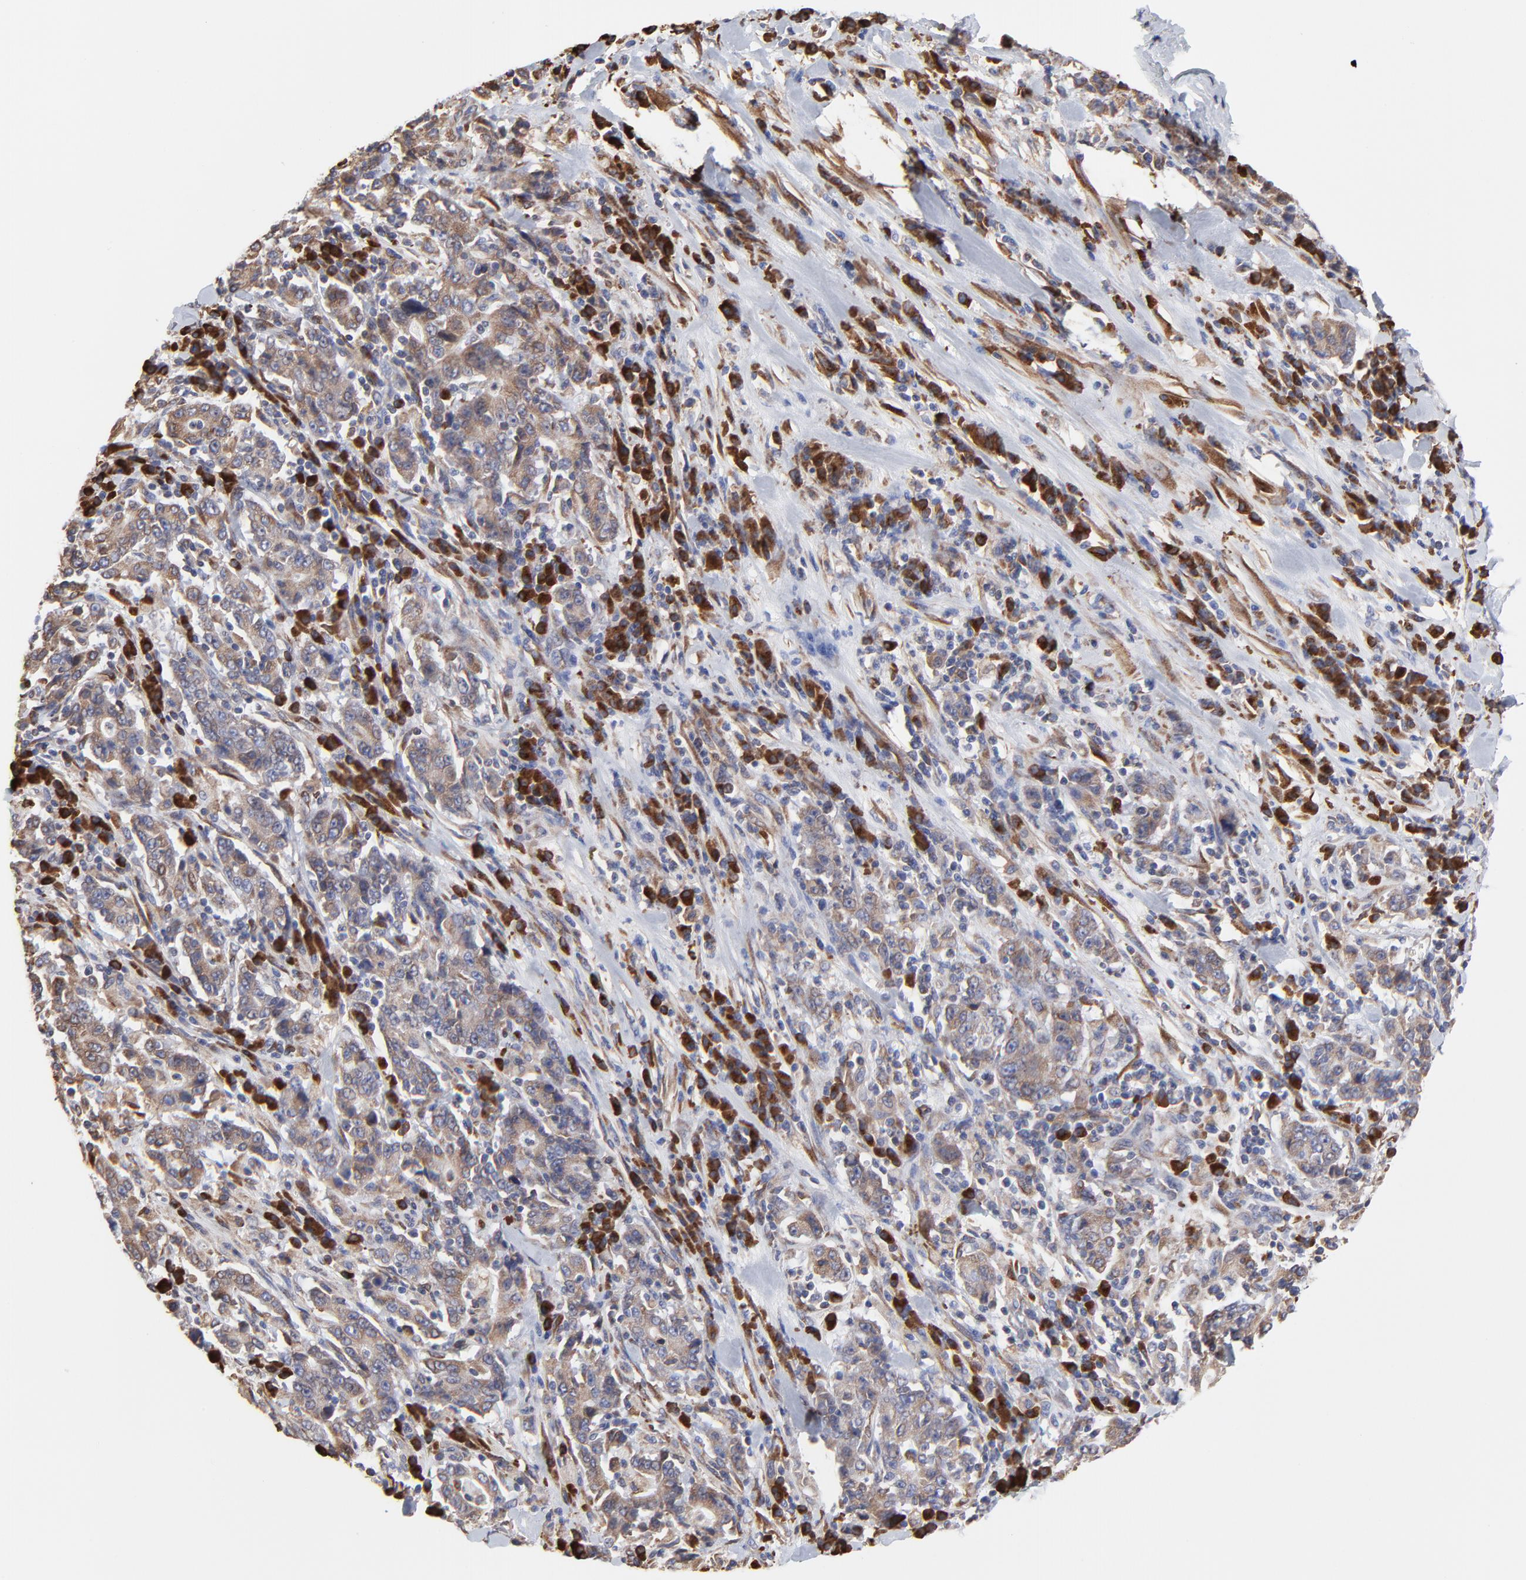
{"staining": {"intensity": "weak", "quantity": ">75%", "location": "cytoplasmic/membranous"}, "tissue": "stomach cancer", "cell_type": "Tumor cells", "image_type": "cancer", "snomed": [{"axis": "morphology", "description": "Normal tissue, NOS"}, {"axis": "morphology", "description": "Adenocarcinoma, NOS"}, {"axis": "topography", "description": "Stomach, upper"}, {"axis": "topography", "description": "Stomach"}], "caption": "Protein analysis of stomach cancer (adenocarcinoma) tissue exhibits weak cytoplasmic/membranous staining in about >75% of tumor cells.", "gene": "LMAN1", "patient": {"sex": "male", "age": 59}}